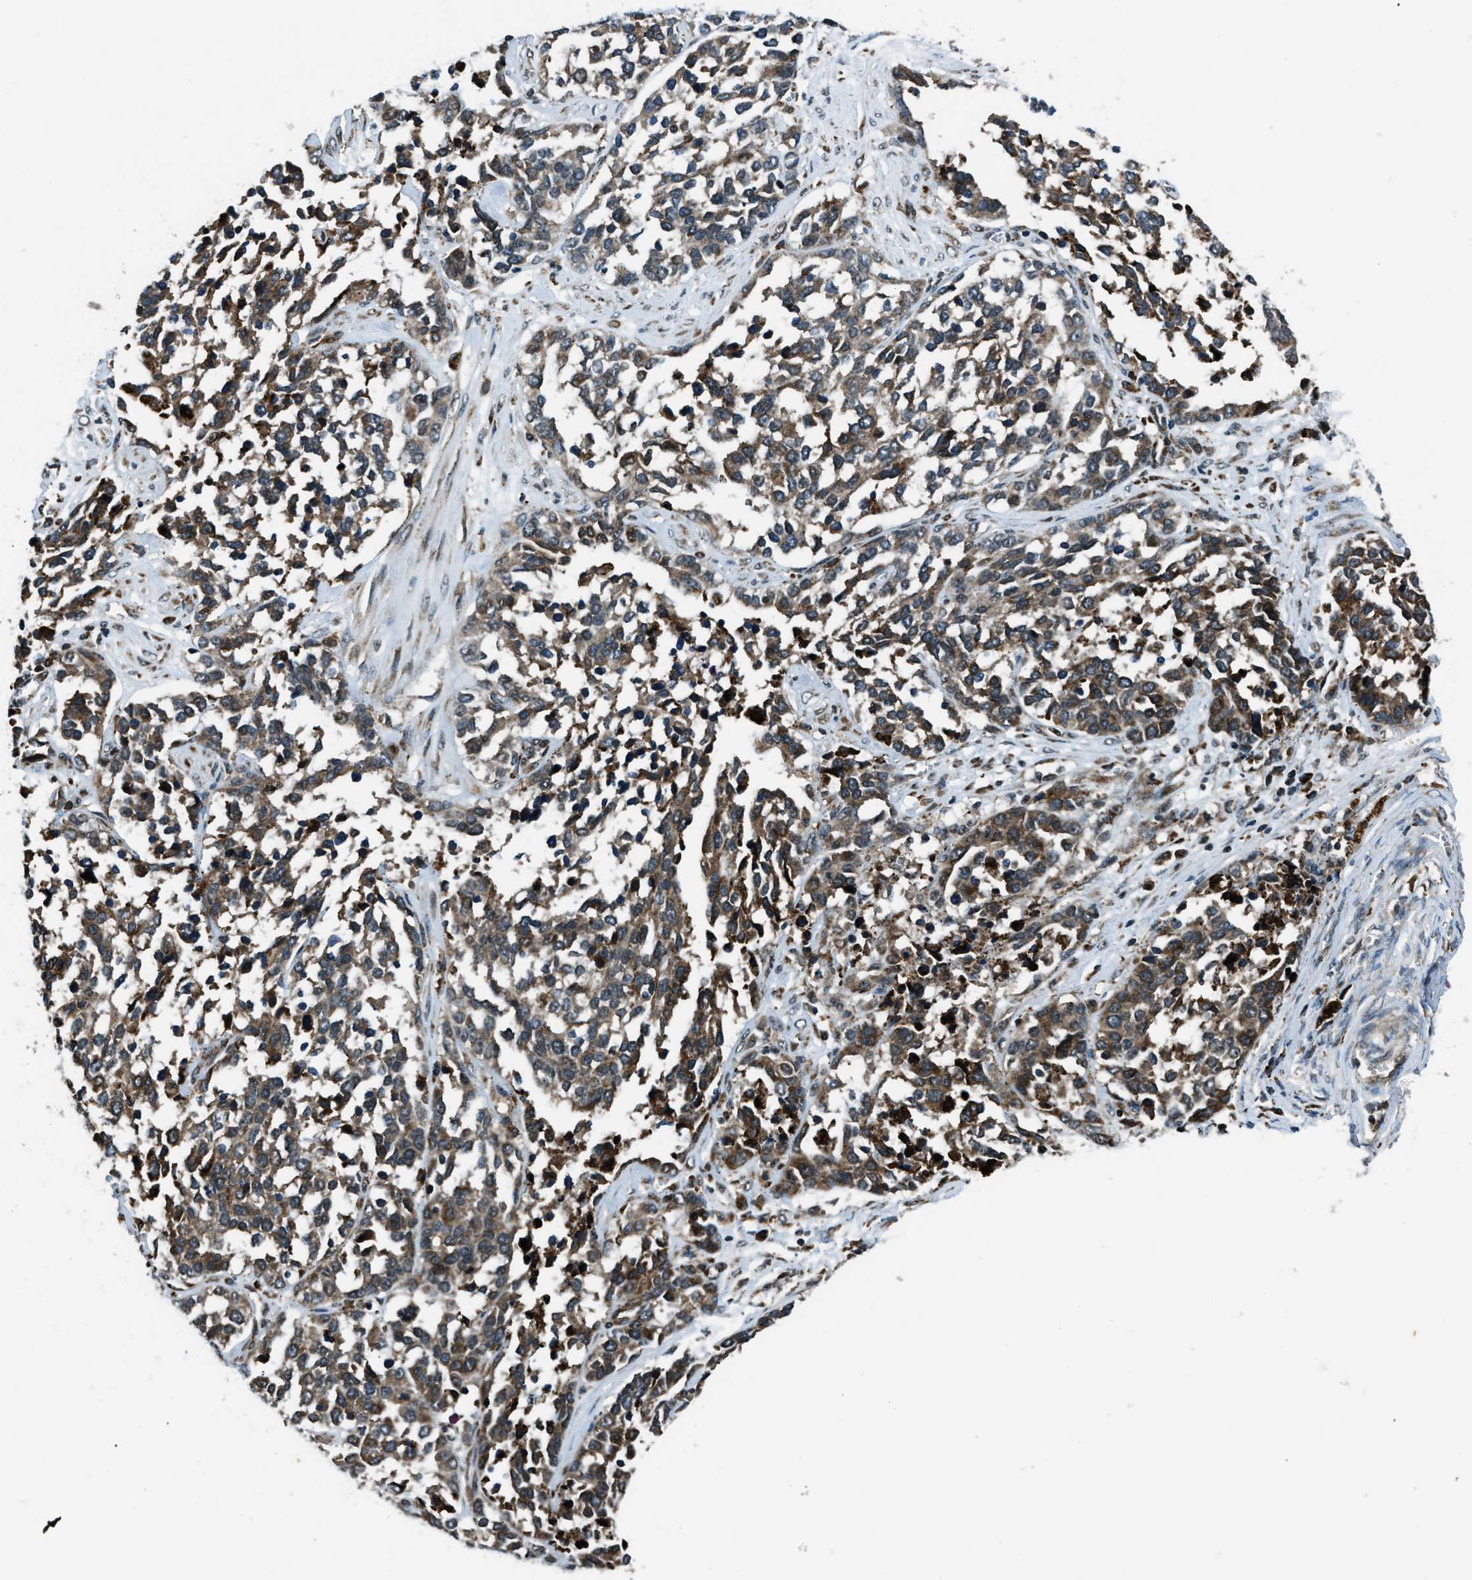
{"staining": {"intensity": "moderate", "quantity": ">75%", "location": "cytoplasmic/membranous"}, "tissue": "ovarian cancer", "cell_type": "Tumor cells", "image_type": "cancer", "snomed": [{"axis": "morphology", "description": "Cystadenocarcinoma, serous, NOS"}, {"axis": "topography", "description": "Ovary"}], "caption": "Ovarian serous cystadenocarcinoma stained with DAB (3,3'-diaminobenzidine) IHC exhibits medium levels of moderate cytoplasmic/membranous expression in about >75% of tumor cells. Using DAB (3,3'-diaminobenzidine) (brown) and hematoxylin (blue) stains, captured at high magnification using brightfield microscopy.", "gene": "ACTL9", "patient": {"sex": "female", "age": 44}}